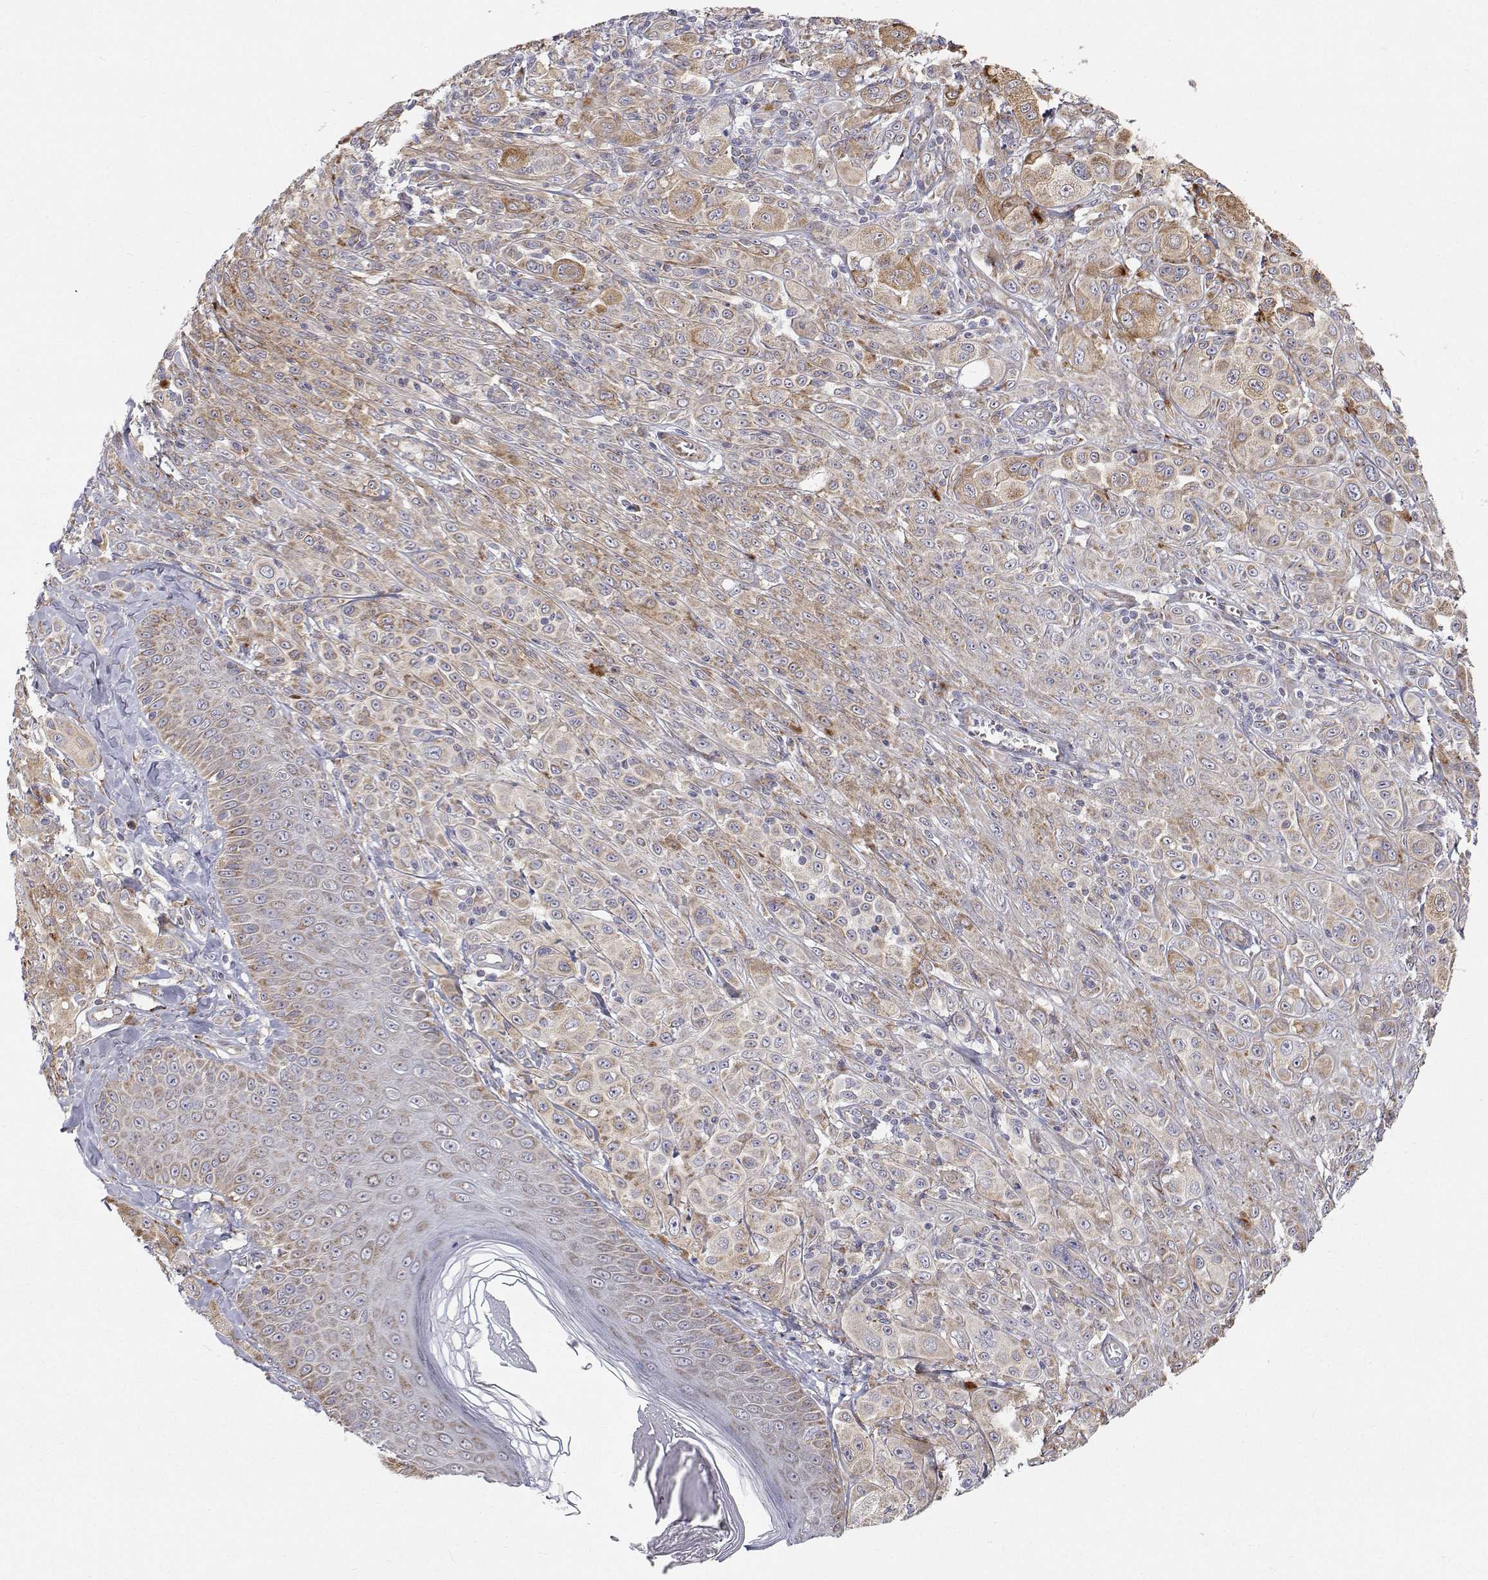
{"staining": {"intensity": "moderate", "quantity": "<25%", "location": "cytoplasmic/membranous"}, "tissue": "melanoma", "cell_type": "Tumor cells", "image_type": "cancer", "snomed": [{"axis": "morphology", "description": "Malignant melanoma, NOS"}, {"axis": "topography", "description": "Skin"}], "caption": "Immunohistochemistry of melanoma exhibits low levels of moderate cytoplasmic/membranous expression in about <25% of tumor cells.", "gene": "SPICE1", "patient": {"sex": "male", "age": 67}}